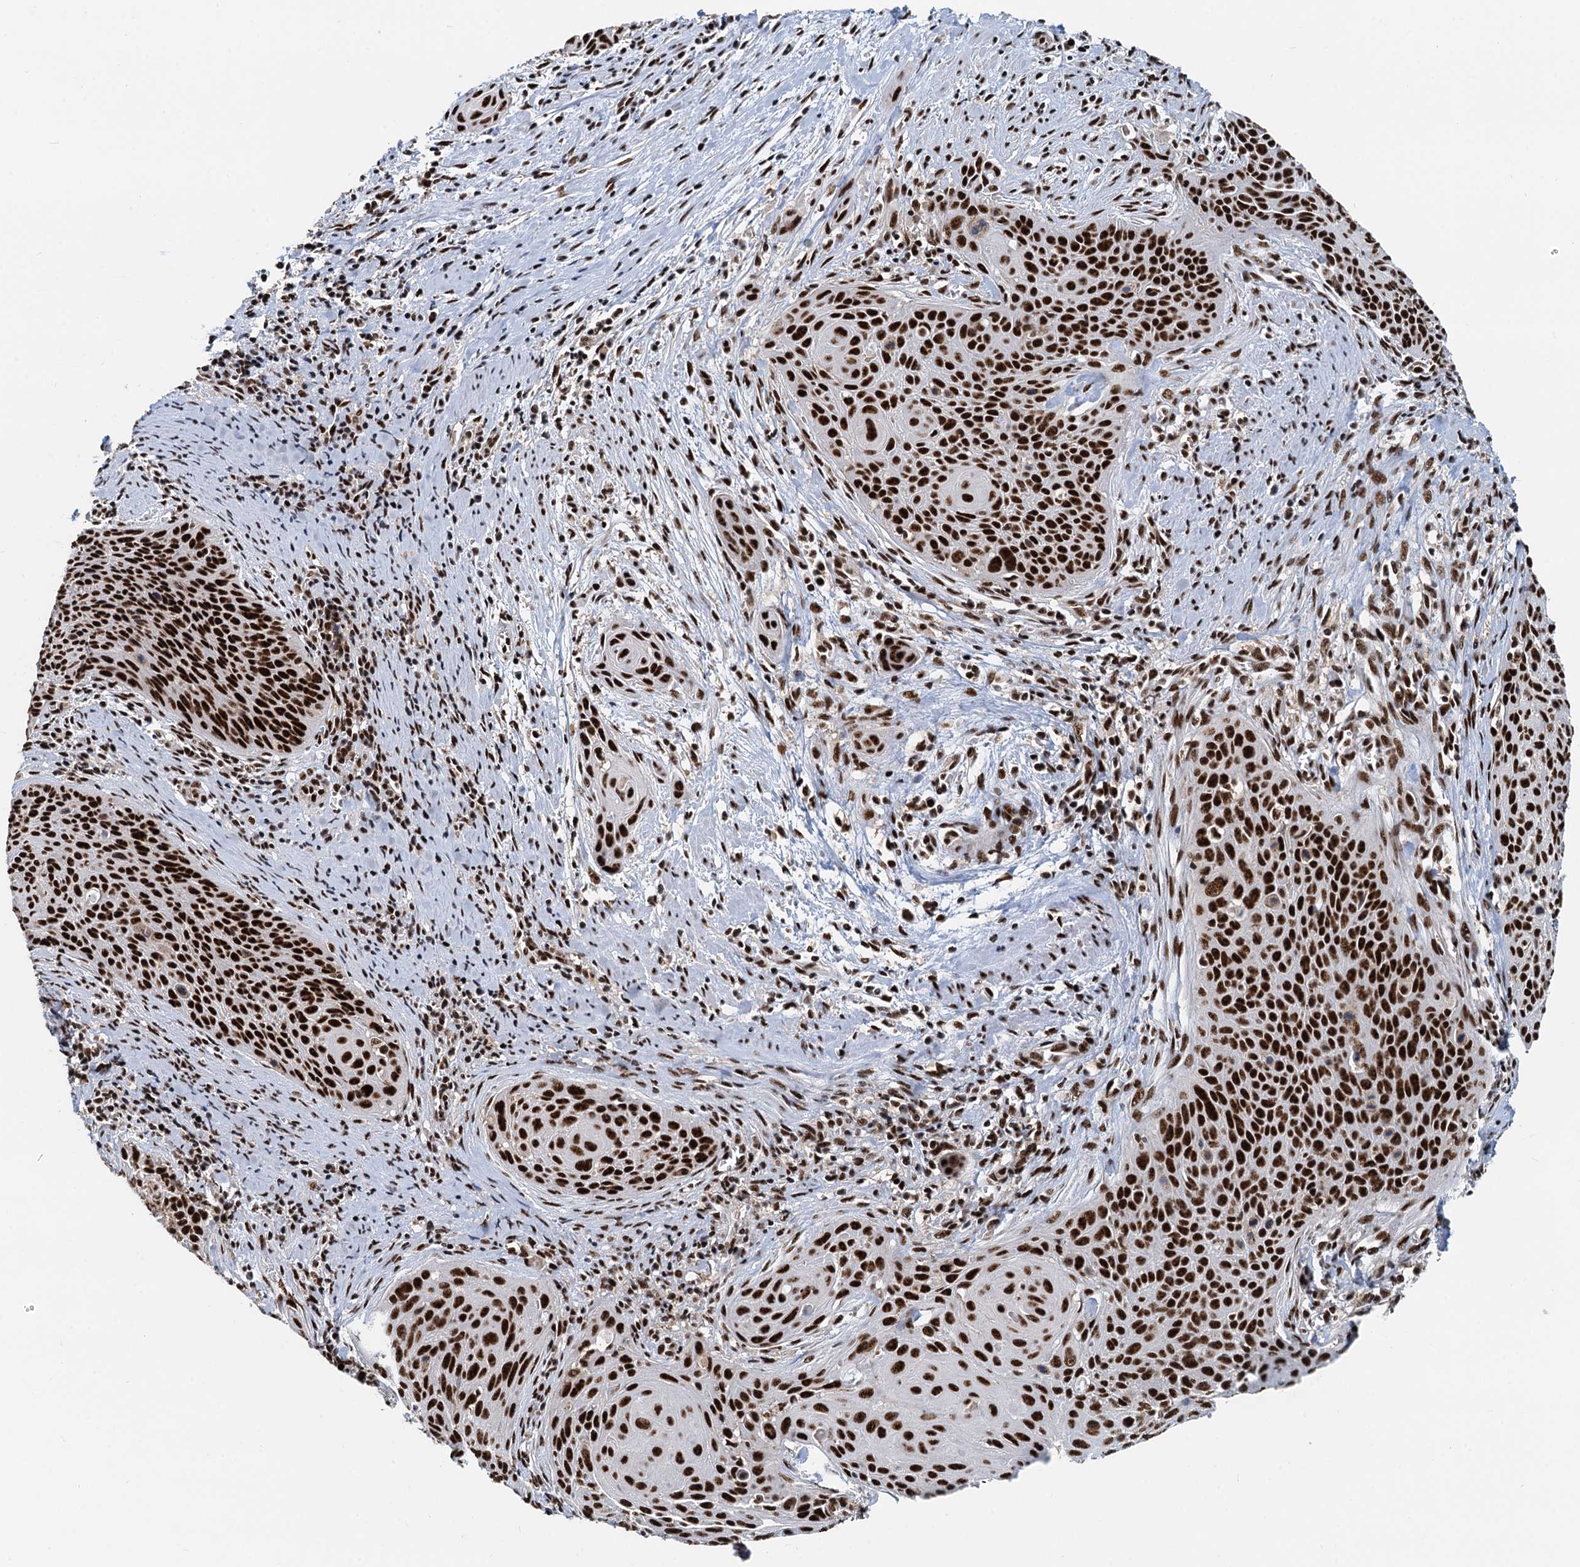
{"staining": {"intensity": "strong", "quantity": ">75%", "location": "nuclear"}, "tissue": "cervical cancer", "cell_type": "Tumor cells", "image_type": "cancer", "snomed": [{"axis": "morphology", "description": "Squamous cell carcinoma, NOS"}, {"axis": "topography", "description": "Cervix"}], "caption": "This is an image of immunohistochemistry (IHC) staining of cervical cancer, which shows strong positivity in the nuclear of tumor cells.", "gene": "RBM26", "patient": {"sex": "female", "age": 55}}